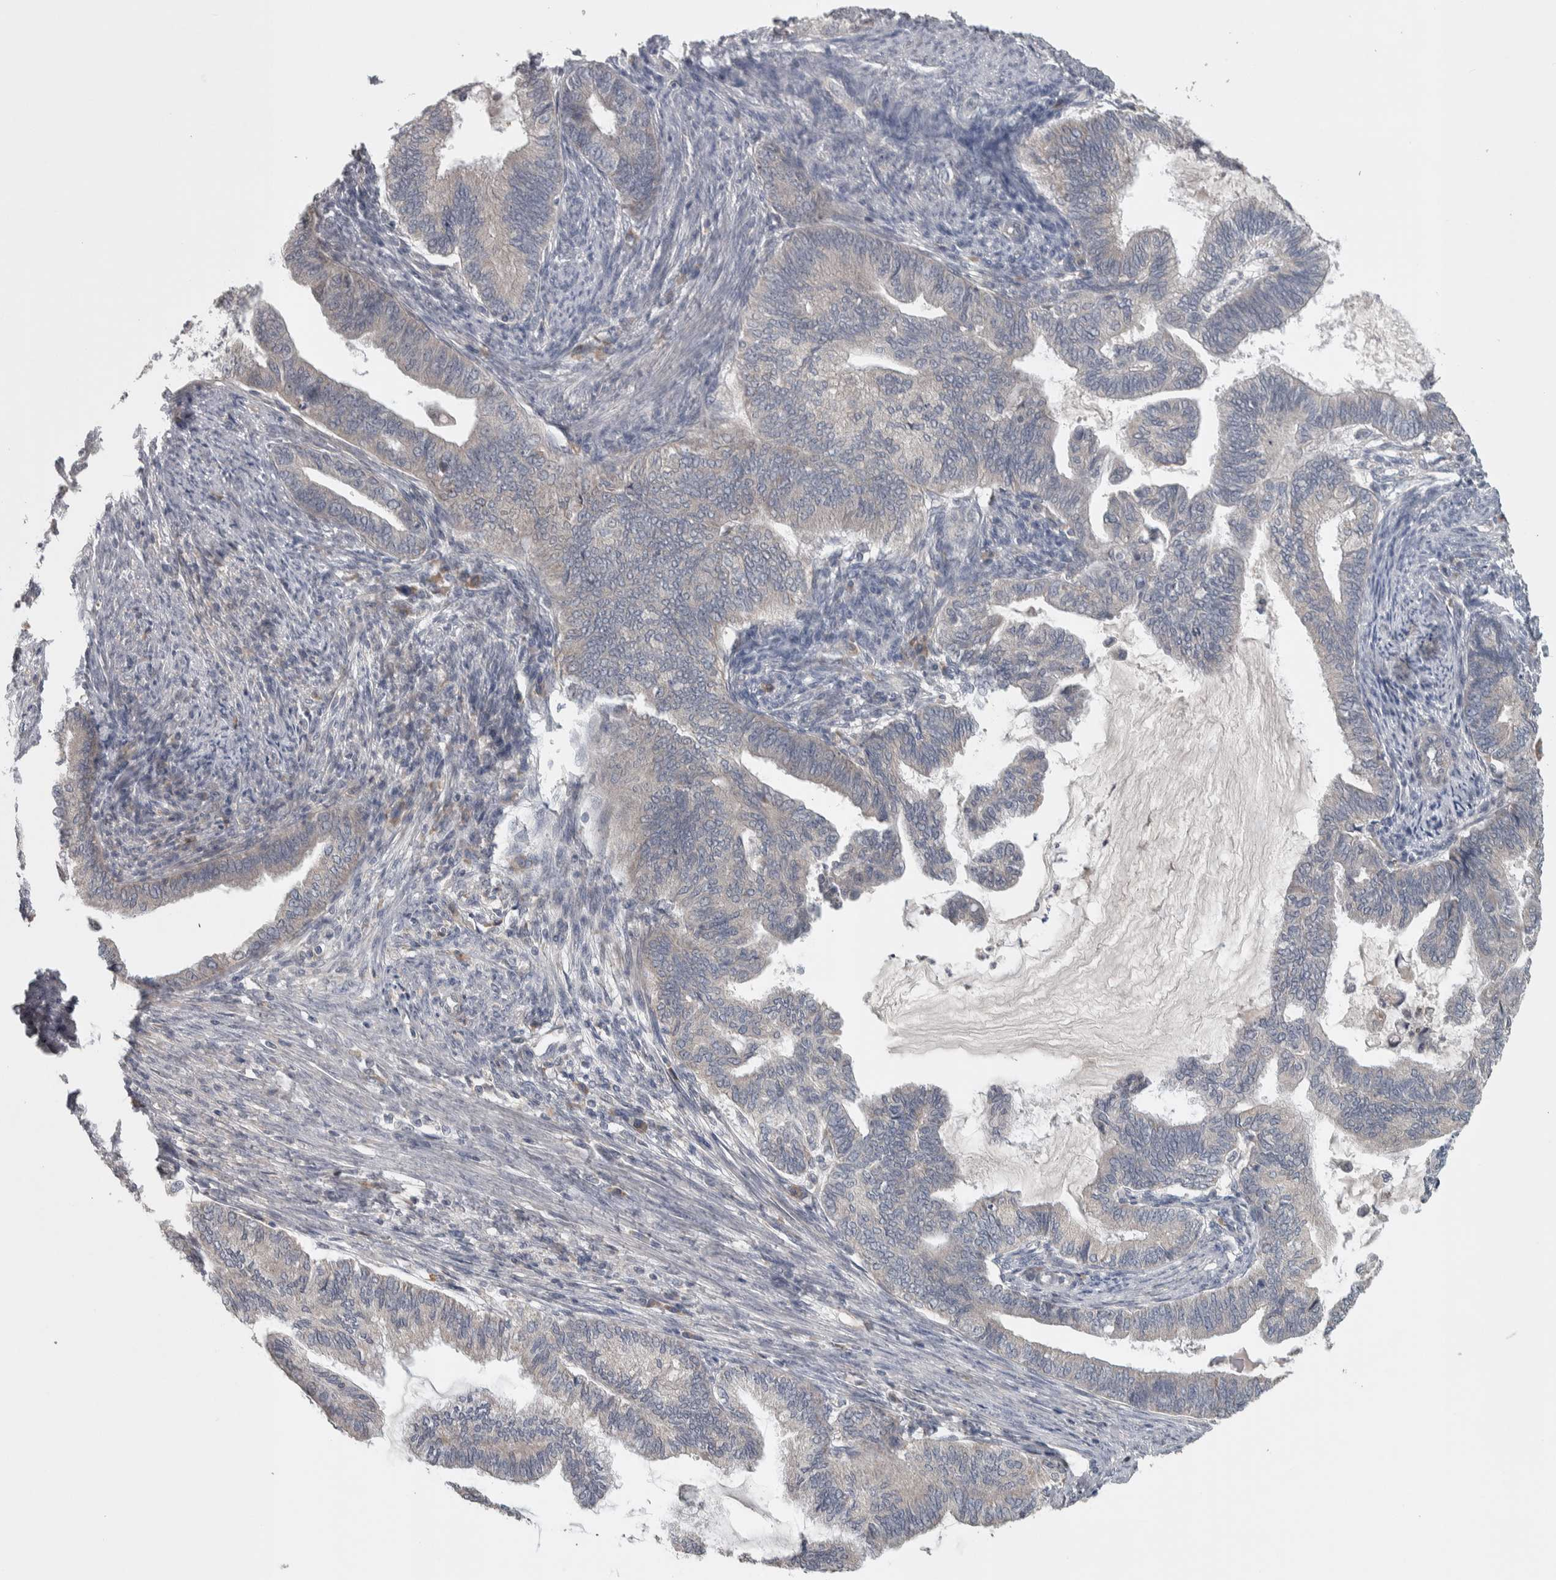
{"staining": {"intensity": "negative", "quantity": "none", "location": "none"}, "tissue": "endometrial cancer", "cell_type": "Tumor cells", "image_type": "cancer", "snomed": [{"axis": "morphology", "description": "Adenocarcinoma, NOS"}, {"axis": "topography", "description": "Endometrium"}], "caption": "High magnification brightfield microscopy of endometrial cancer (adenocarcinoma) stained with DAB (3,3'-diaminobenzidine) (brown) and counterstained with hematoxylin (blue): tumor cells show no significant expression.", "gene": "SRP68", "patient": {"sex": "female", "age": 86}}